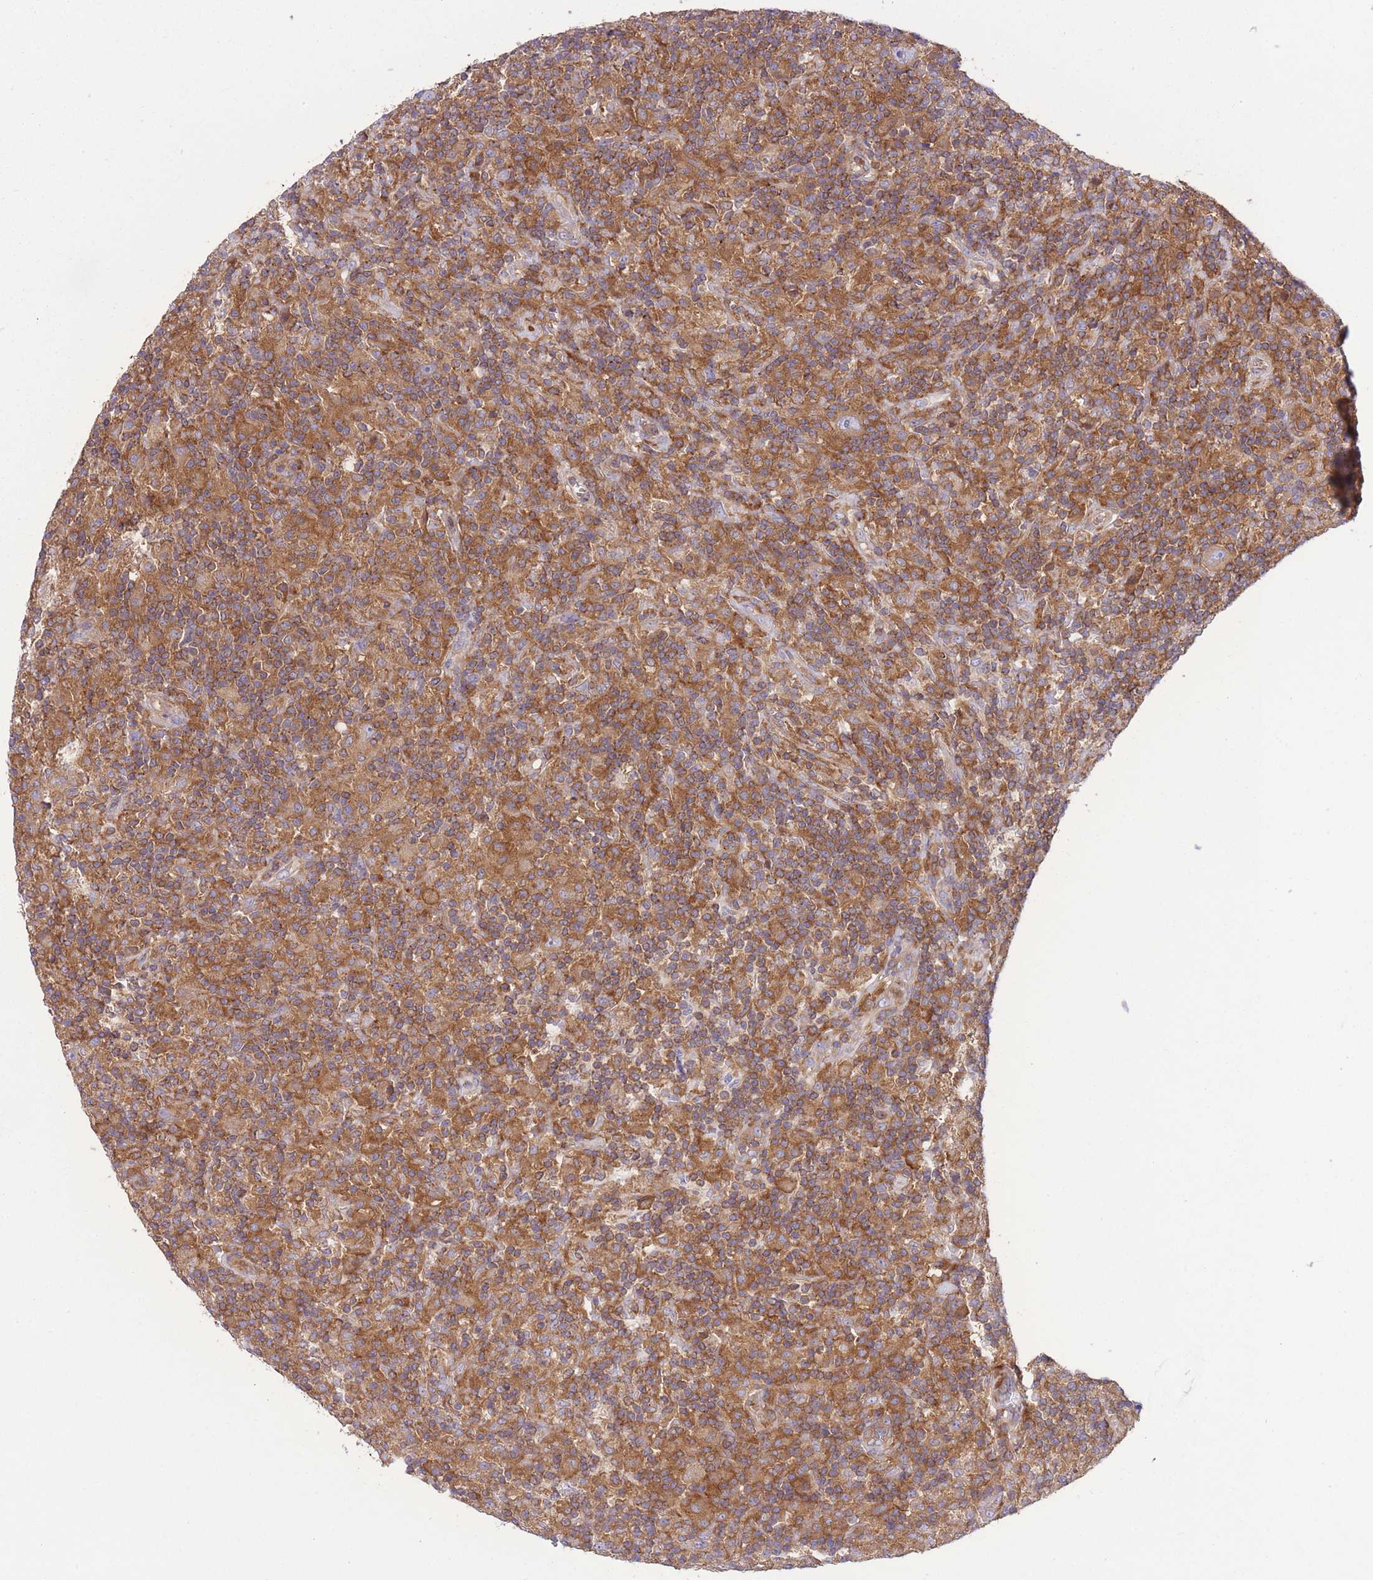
{"staining": {"intensity": "weak", "quantity": "<25%", "location": "cytoplasmic/membranous"}, "tissue": "lymphoma", "cell_type": "Tumor cells", "image_type": "cancer", "snomed": [{"axis": "morphology", "description": "Hodgkin's disease, NOS"}, {"axis": "topography", "description": "Lymph node"}], "caption": "This is an IHC photomicrograph of human Hodgkin's disease. There is no staining in tumor cells.", "gene": "PRKAR1A", "patient": {"sex": "male", "age": 70}}